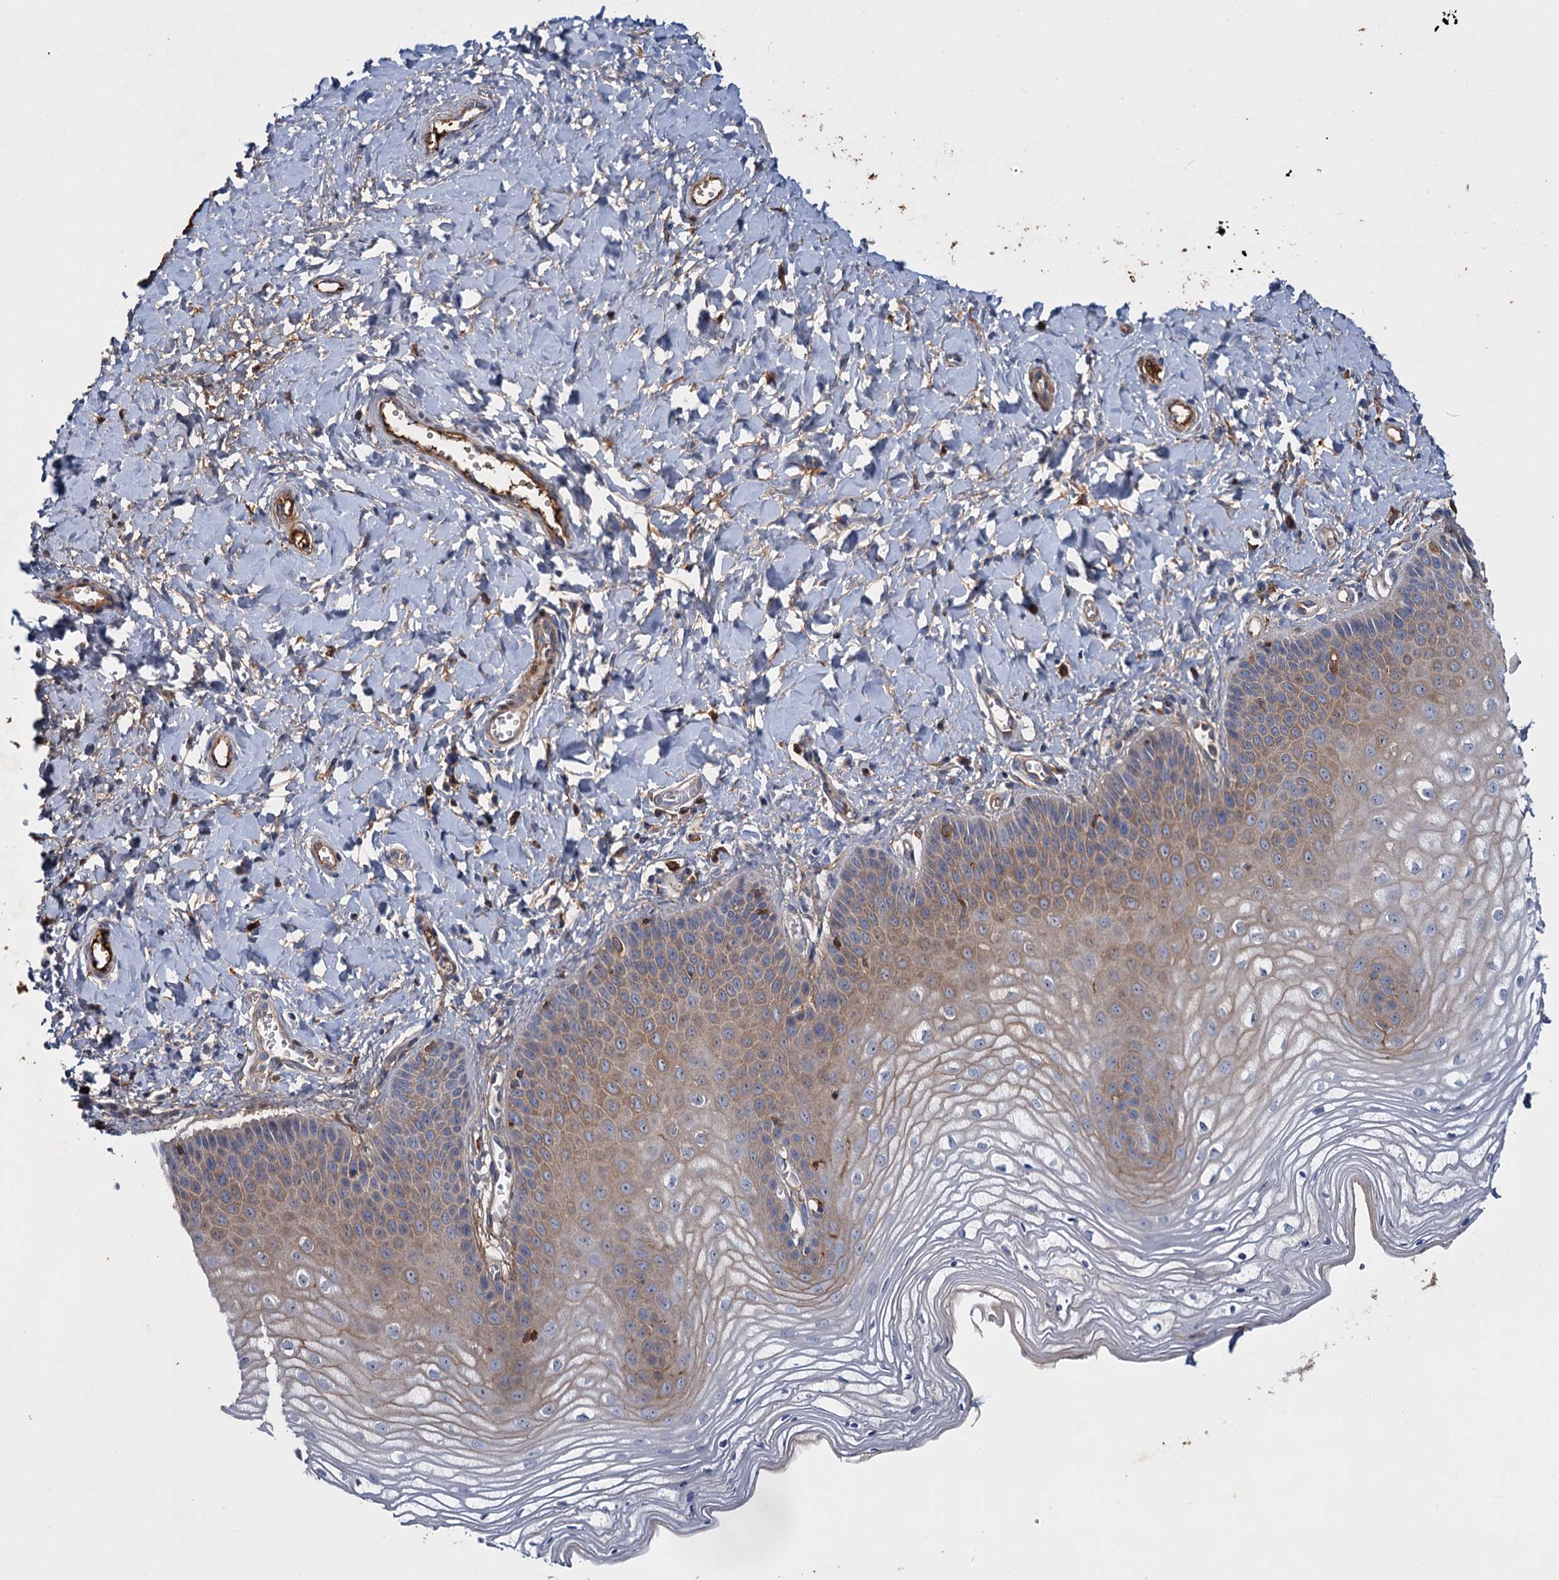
{"staining": {"intensity": "moderate", "quantity": "25%-75%", "location": "cytoplasmic/membranous"}, "tissue": "vagina", "cell_type": "Squamous epithelial cells", "image_type": "normal", "snomed": [{"axis": "morphology", "description": "Normal tissue, NOS"}, {"axis": "topography", "description": "Vagina"}, {"axis": "topography", "description": "Cervix"}], "caption": "IHC of normal vagina displays medium levels of moderate cytoplasmic/membranous staining in approximately 25%-75% of squamous epithelial cells.", "gene": "CHRD", "patient": {"sex": "female", "age": 40}}